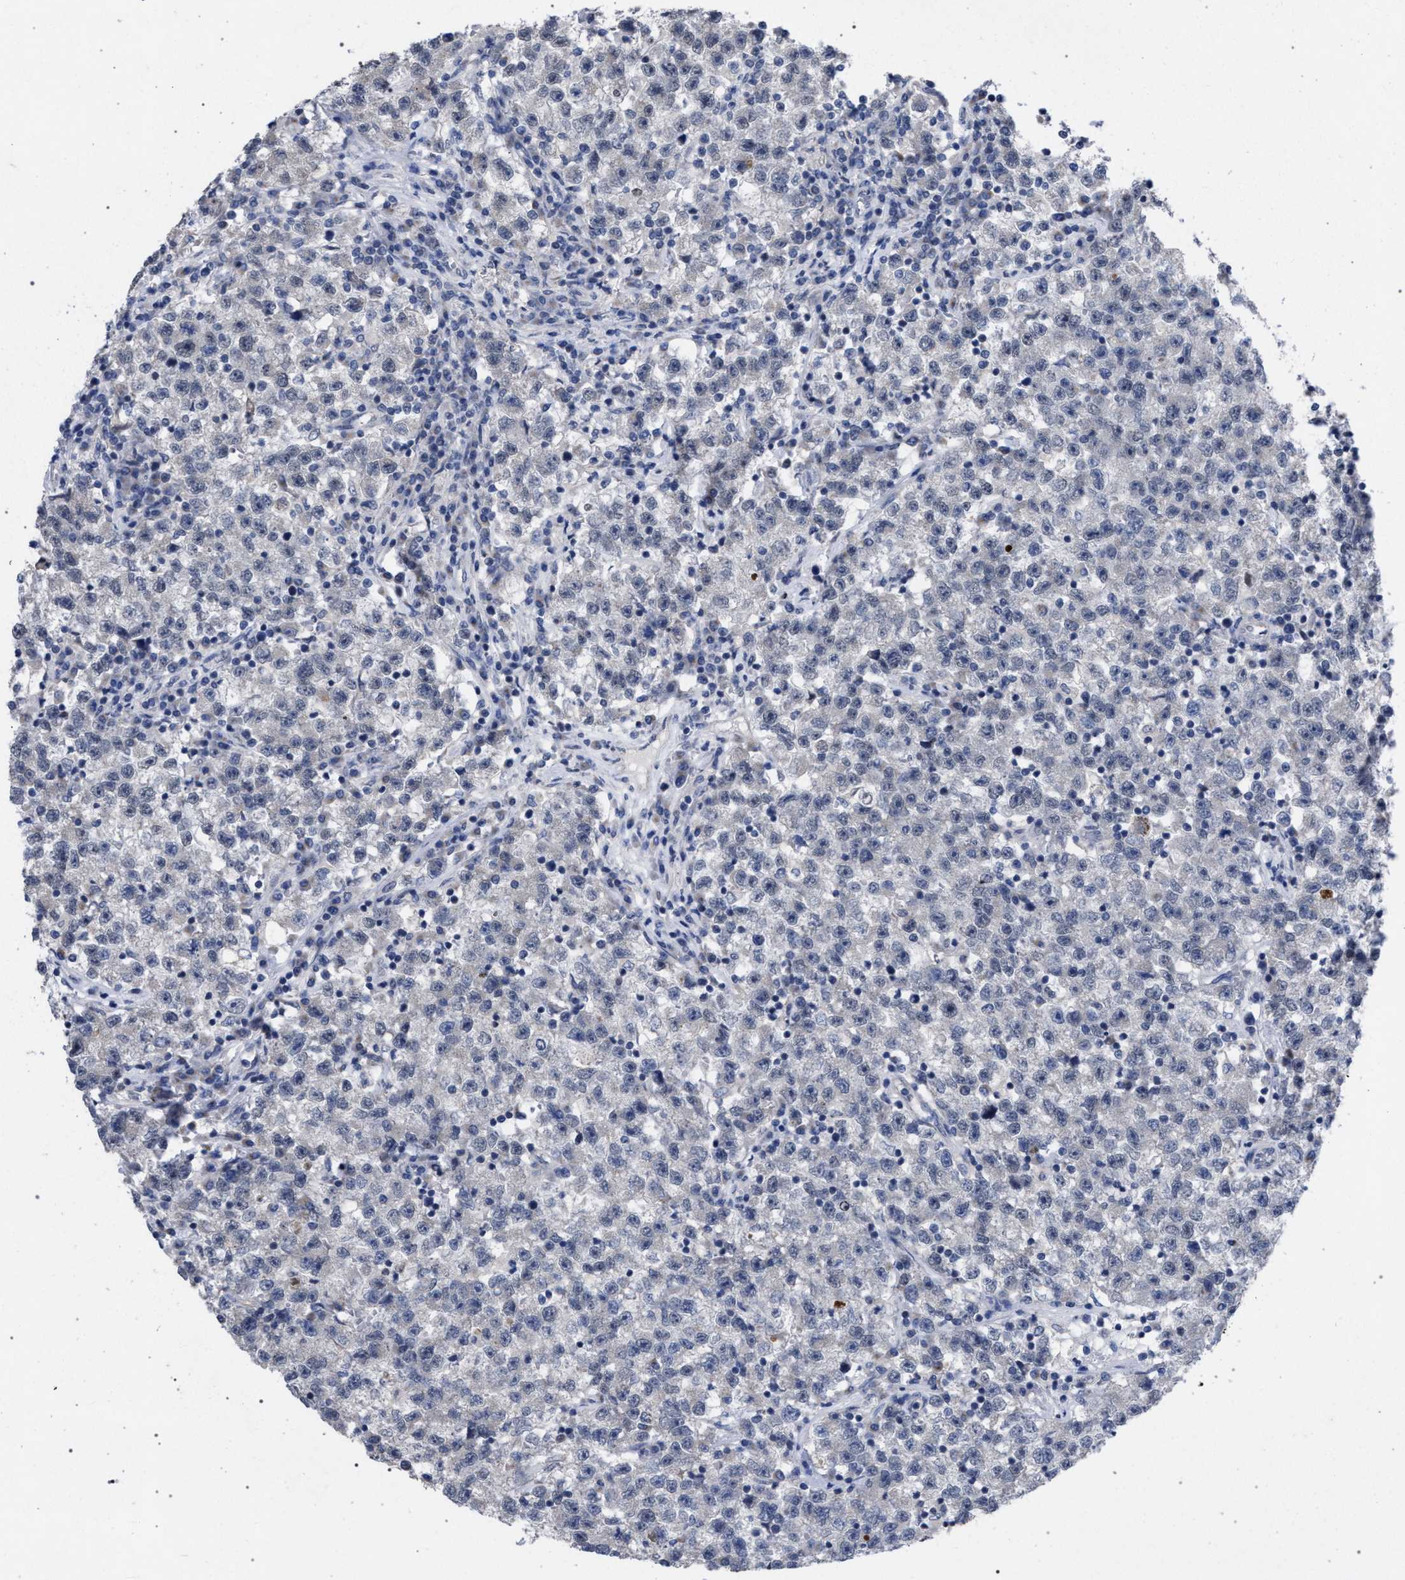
{"staining": {"intensity": "negative", "quantity": "none", "location": "none"}, "tissue": "testis cancer", "cell_type": "Tumor cells", "image_type": "cancer", "snomed": [{"axis": "morphology", "description": "Seminoma, NOS"}, {"axis": "topography", "description": "Testis"}], "caption": "Testis seminoma was stained to show a protein in brown. There is no significant expression in tumor cells.", "gene": "GOLGA2", "patient": {"sex": "male", "age": 22}}